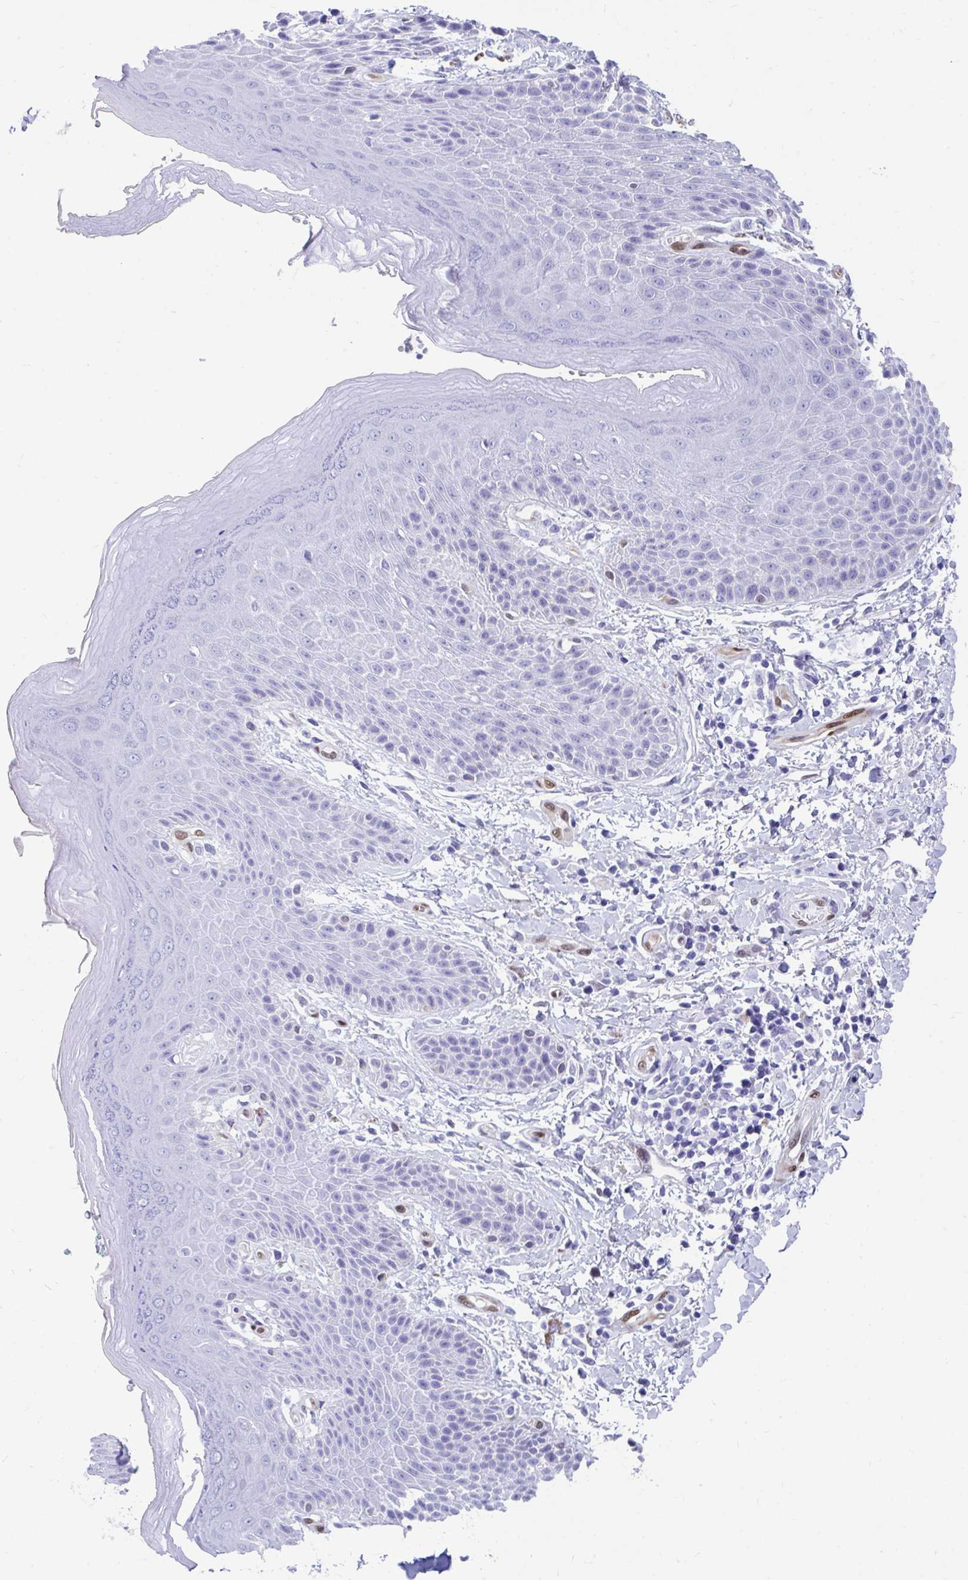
{"staining": {"intensity": "negative", "quantity": "none", "location": "none"}, "tissue": "skin", "cell_type": "Epidermal cells", "image_type": "normal", "snomed": [{"axis": "morphology", "description": "Normal tissue, NOS"}, {"axis": "topography", "description": "Peripheral nerve tissue"}], "caption": "Immunohistochemical staining of benign human skin demonstrates no significant expression in epidermal cells. (DAB (3,3'-diaminobenzidine) immunohistochemistry (IHC) visualized using brightfield microscopy, high magnification).", "gene": "RBPMS", "patient": {"sex": "male", "age": 51}}